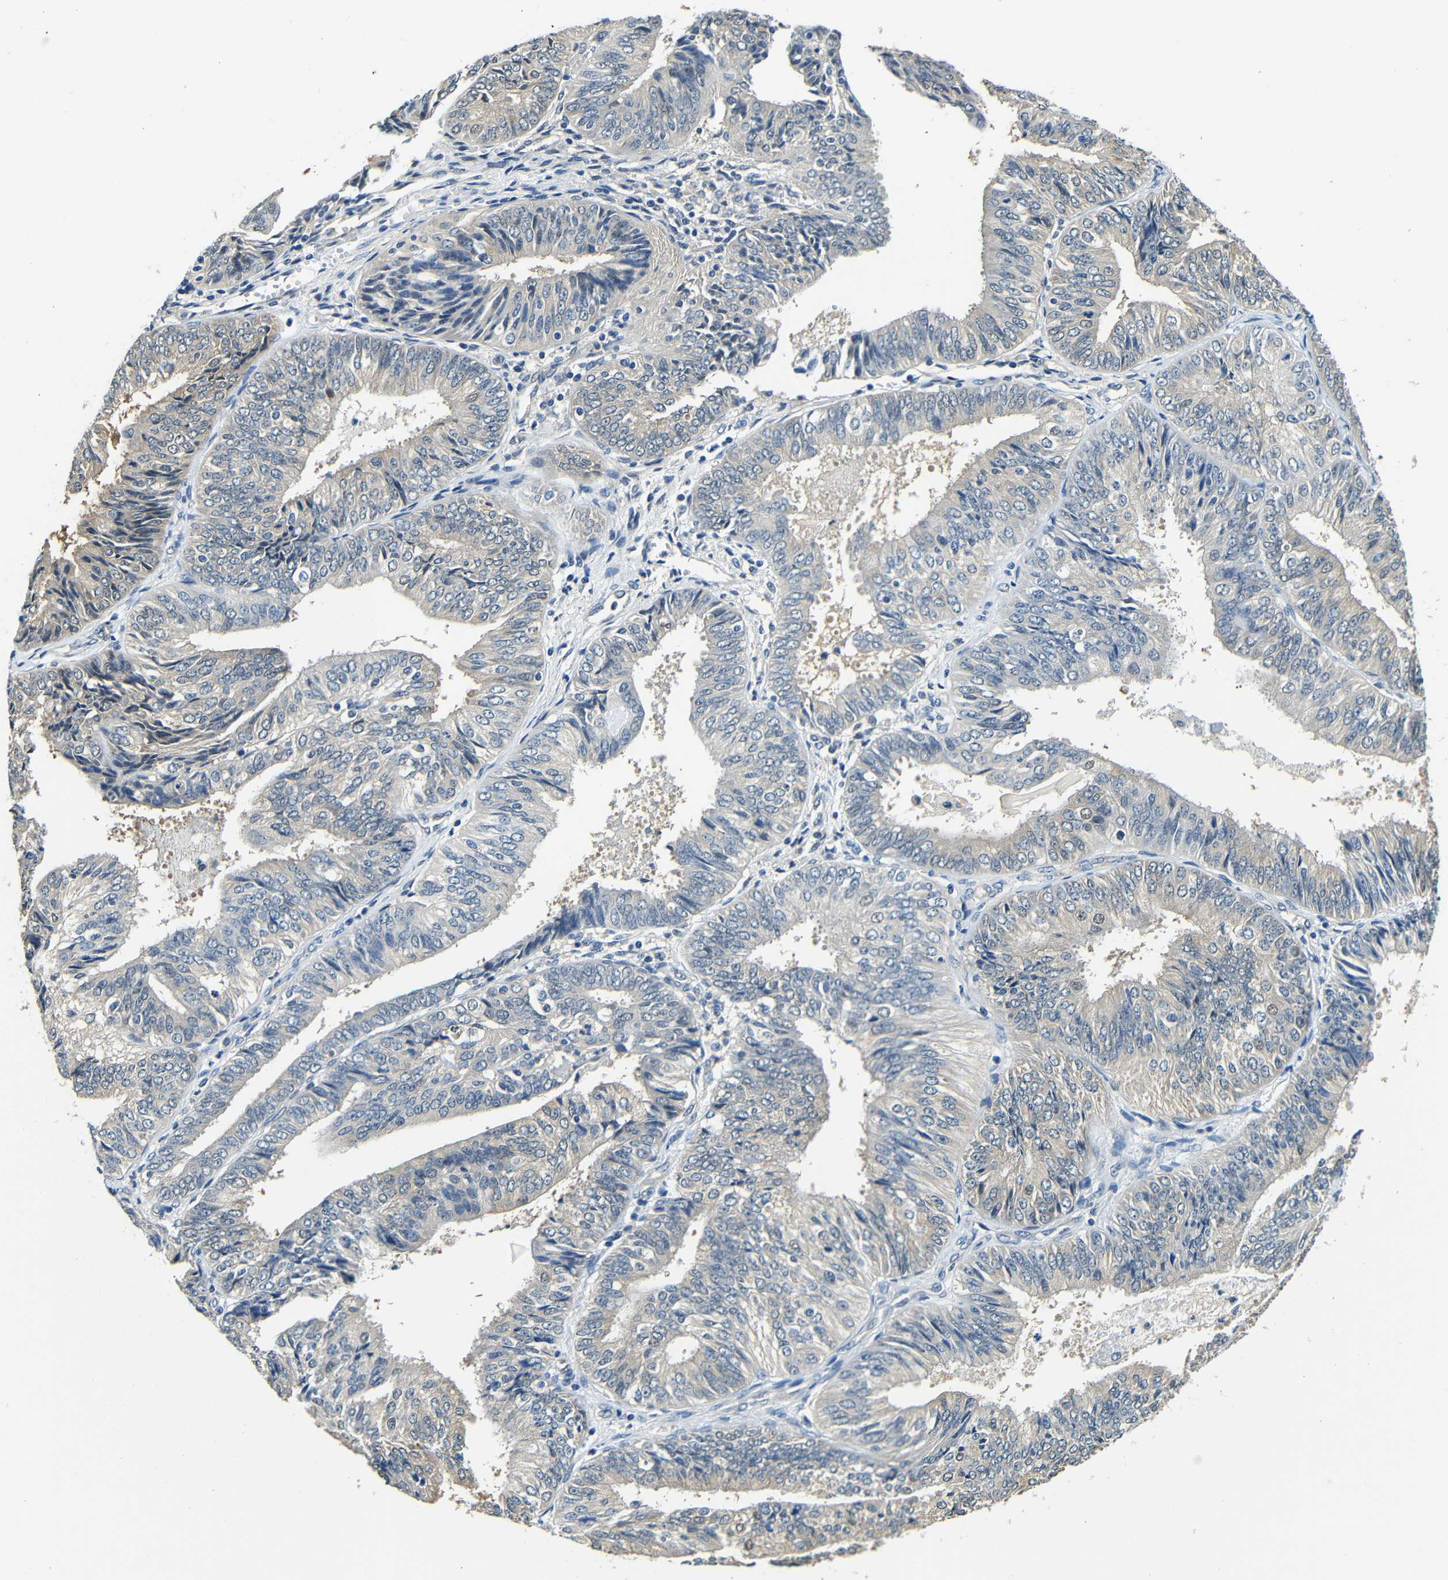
{"staining": {"intensity": "weak", "quantity": "25%-75%", "location": "cytoplasmic/membranous"}, "tissue": "endometrial cancer", "cell_type": "Tumor cells", "image_type": "cancer", "snomed": [{"axis": "morphology", "description": "Adenocarcinoma, NOS"}, {"axis": "topography", "description": "Endometrium"}], "caption": "Immunohistochemical staining of human endometrial cancer demonstrates weak cytoplasmic/membranous protein staining in about 25%-75% of tumor cells. (brown staining indicates protein expression, while blue staining denotes nuclei).", "gene": "ADAP1", "patient": {"sex": "female", "age": 58}}